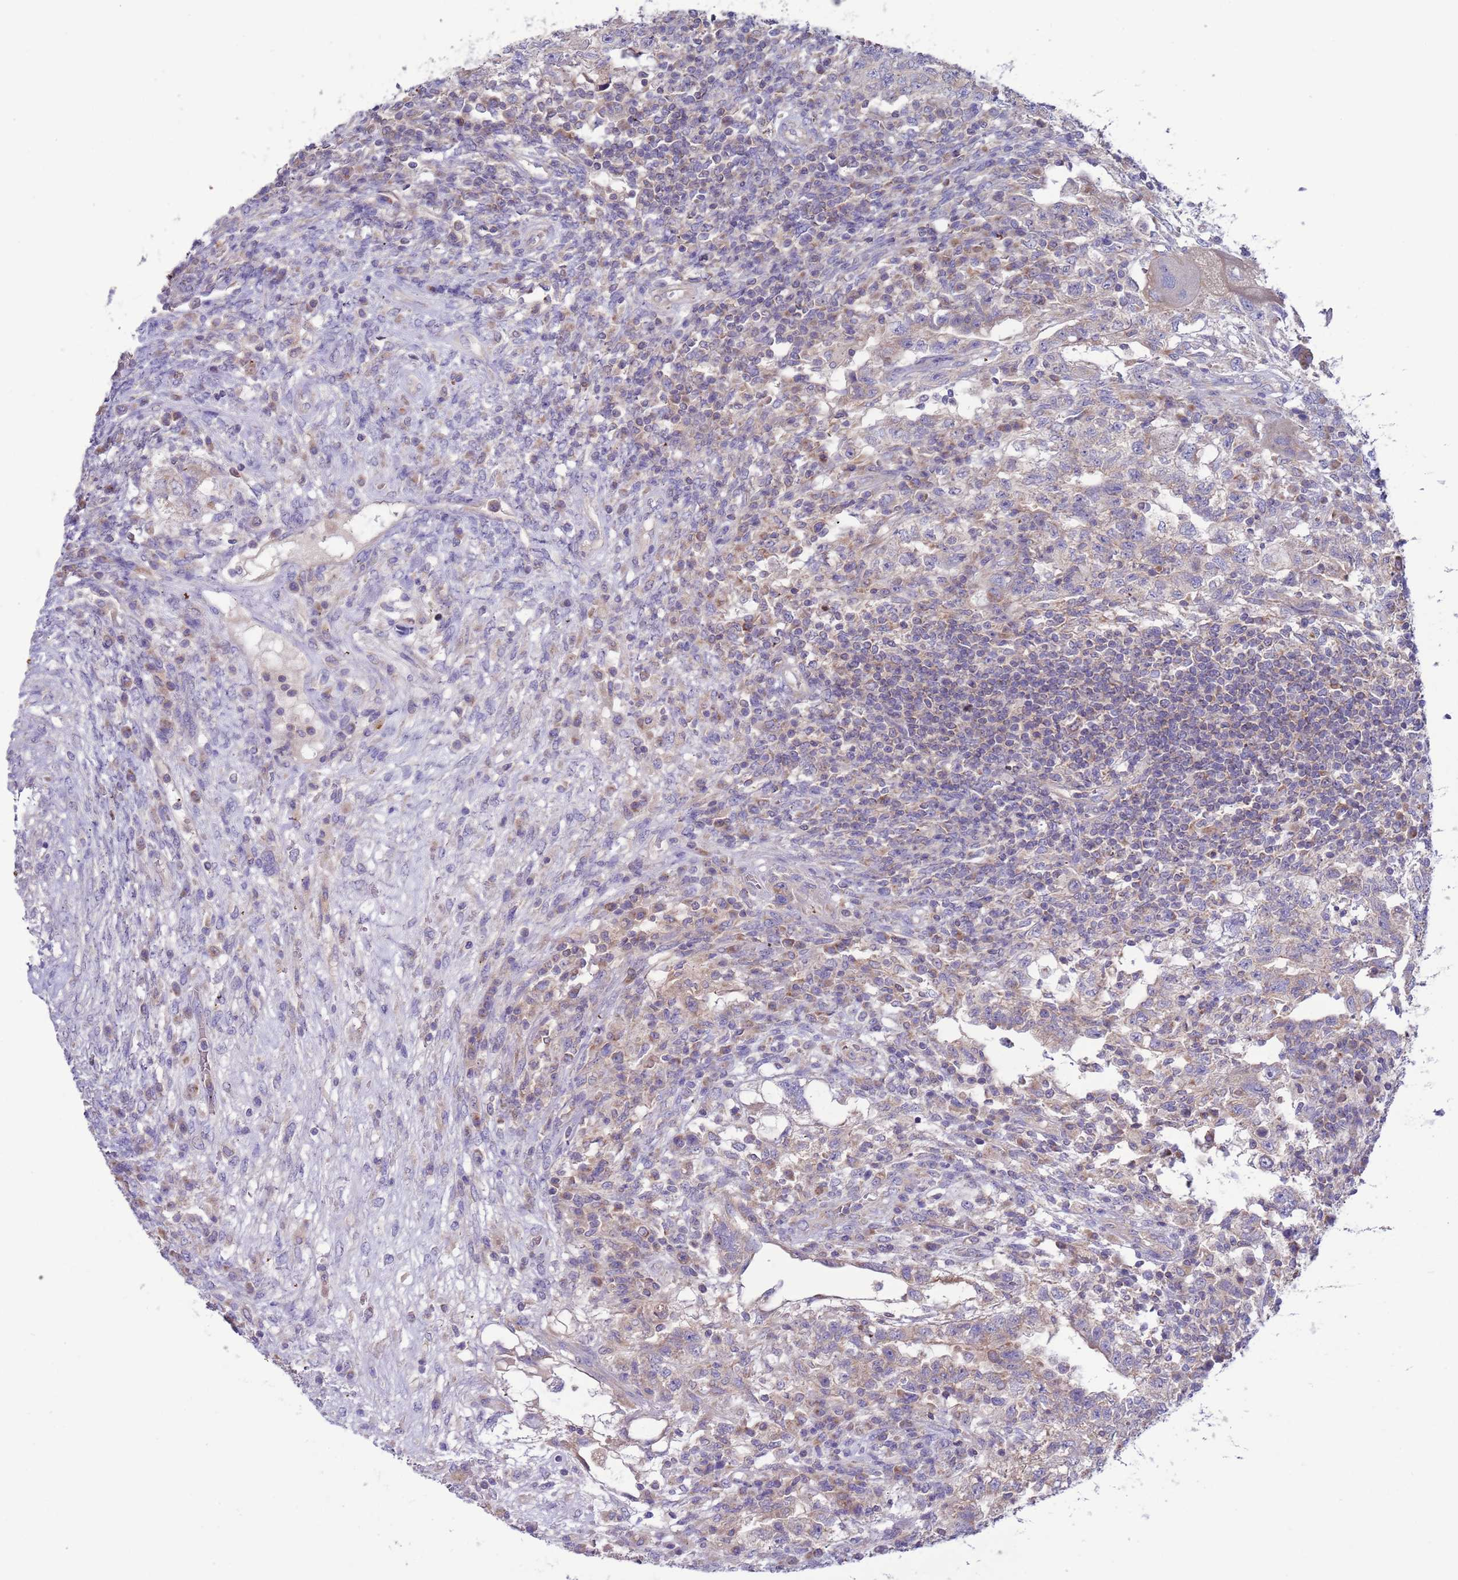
{"staining": {"intensity": "weak", "quantity": "25%-75%", "location": "cytoplasmic/membranous"}, "tissue": "testis cancer", "cell_type": "Tumor cells", "image_type": "cancer", "snomed": [{"axis": "morphology", "description": "Carcinoma, Embryonal, NOS"}, {"axis": "topography", "description": "Testis"}], "caption": "High-power microscopy captured an IHC image of testis embryonal carcinoma, revealing weak cytoplasmic/membranous expression in about 25%-75% of tumor cells.", "gene": "UQCRQ", "patient": {"sex": "male", "age": 26}}